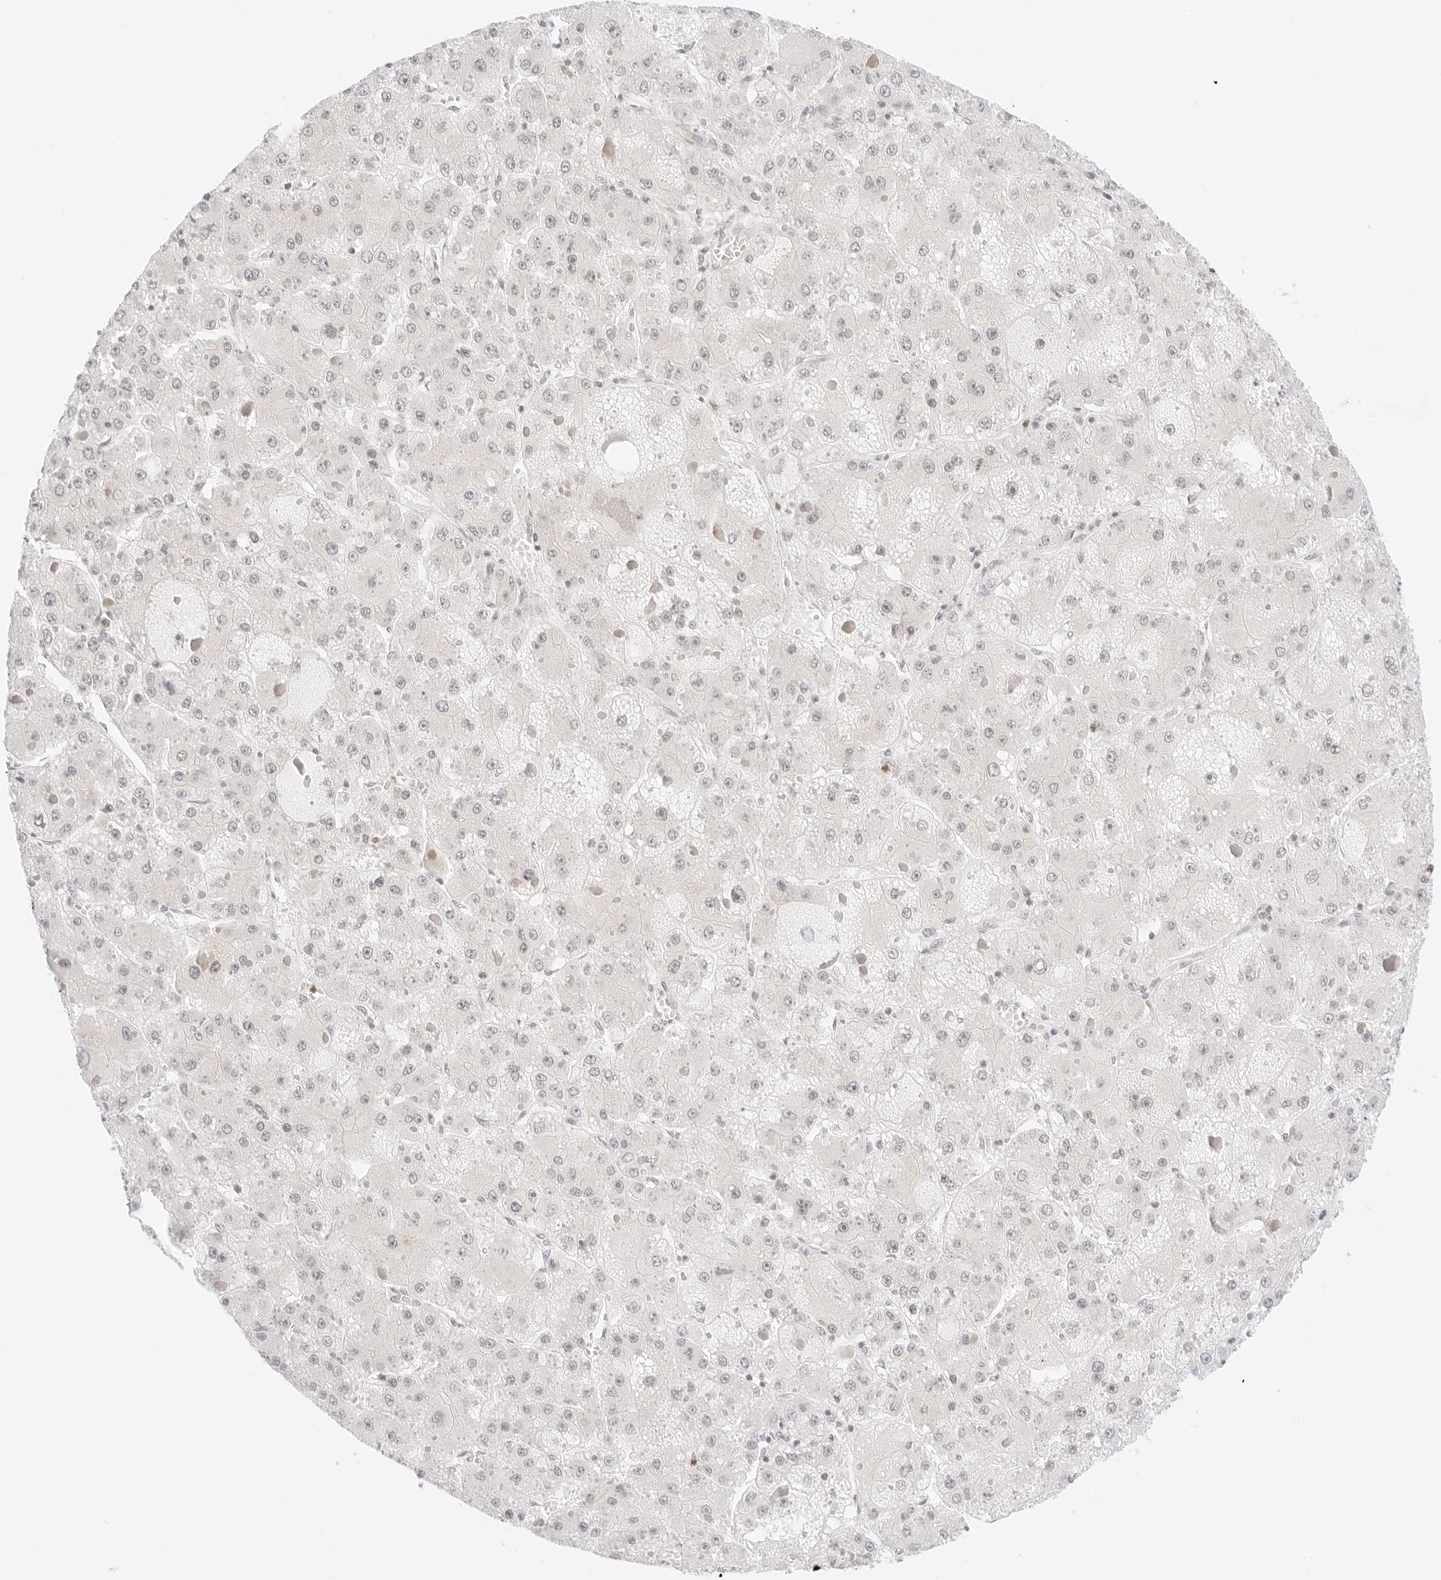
{"staining": {"intensity": "negative", "quantity": "none", "location": "none"}, "tissue": "liver cancer", "cell_type": "Tumor cells", "image_type": "cancer", "snomed": [{"axis": "morphology", "description": "Carcinoma, Hepatocellular, NOS"}, {"axis": "topography", "description": "Liver"}], "caption": "The immunohistochemistry (IHC) histopathology image has no significant staining in tumor cells of liver cancer tissue. The staining was performed using DAB to visualize the protein expression in brown, while the nuclei were stained in blue with hematoxylin (Magnification: 20x).", "gene": "POLR3C", "patient": {"sex": "female", "age": 73}}